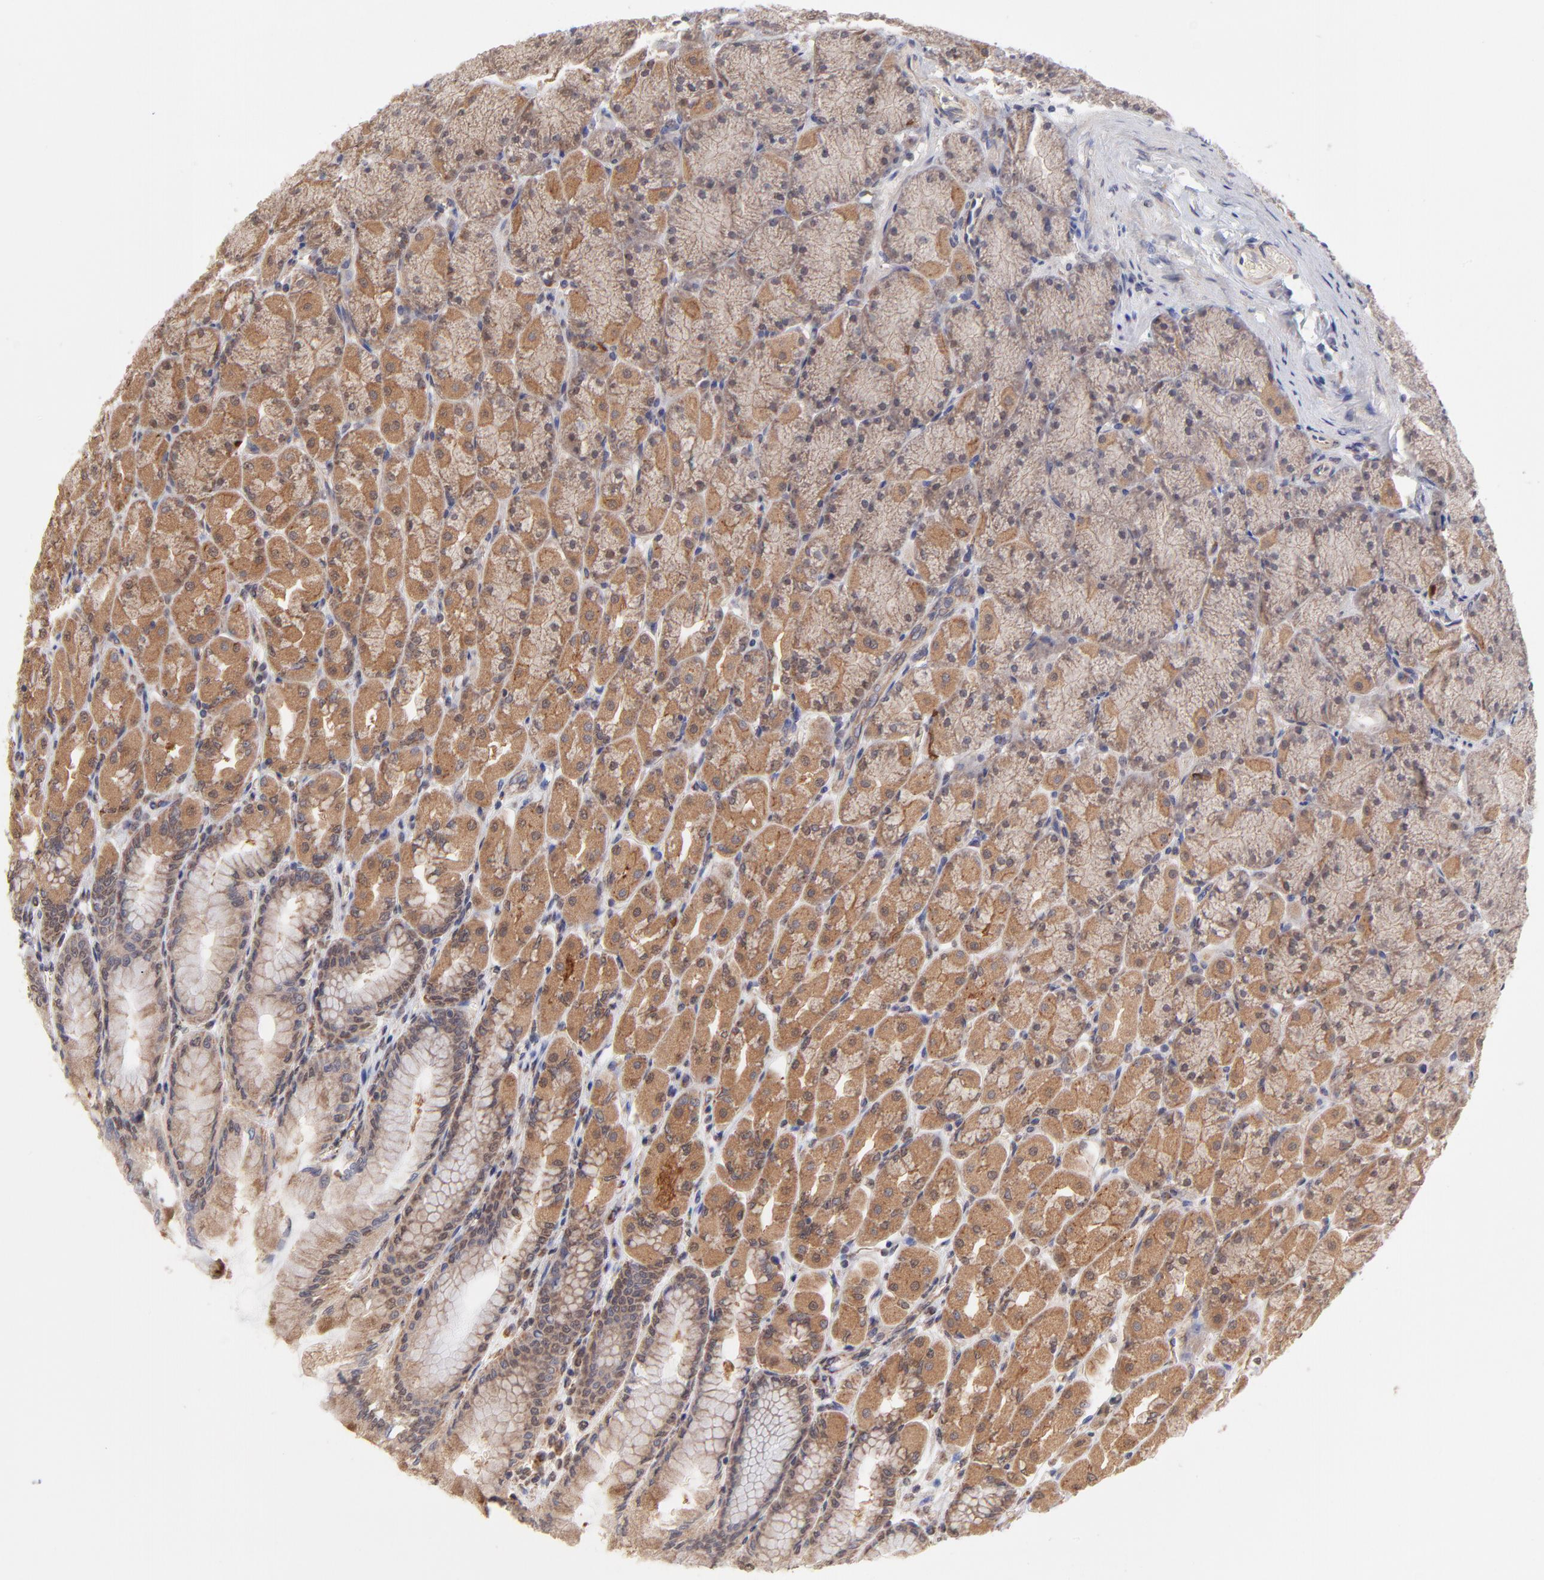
{"staining": {"intensity": "moderate", "quantity": ">75%", "location": "cytoplasmic/membranous"}, "tissue": "stomach", "cell_type": "Glandular cells", "image_type": "normal", "snomed": [{"axis": "morphology", "description": "Normal tissue, NOS"}, {"axis": "topography", "description": "Stomach, upper"}], "caption": "The image displays a brown stain indicating the presence of a protein in the cytoplasmic/membranous of glandular cells in stomach. Nuclei are stained in blue.", "gene": "UBE2H", "patient": {"sex": "female", "age": 56}}